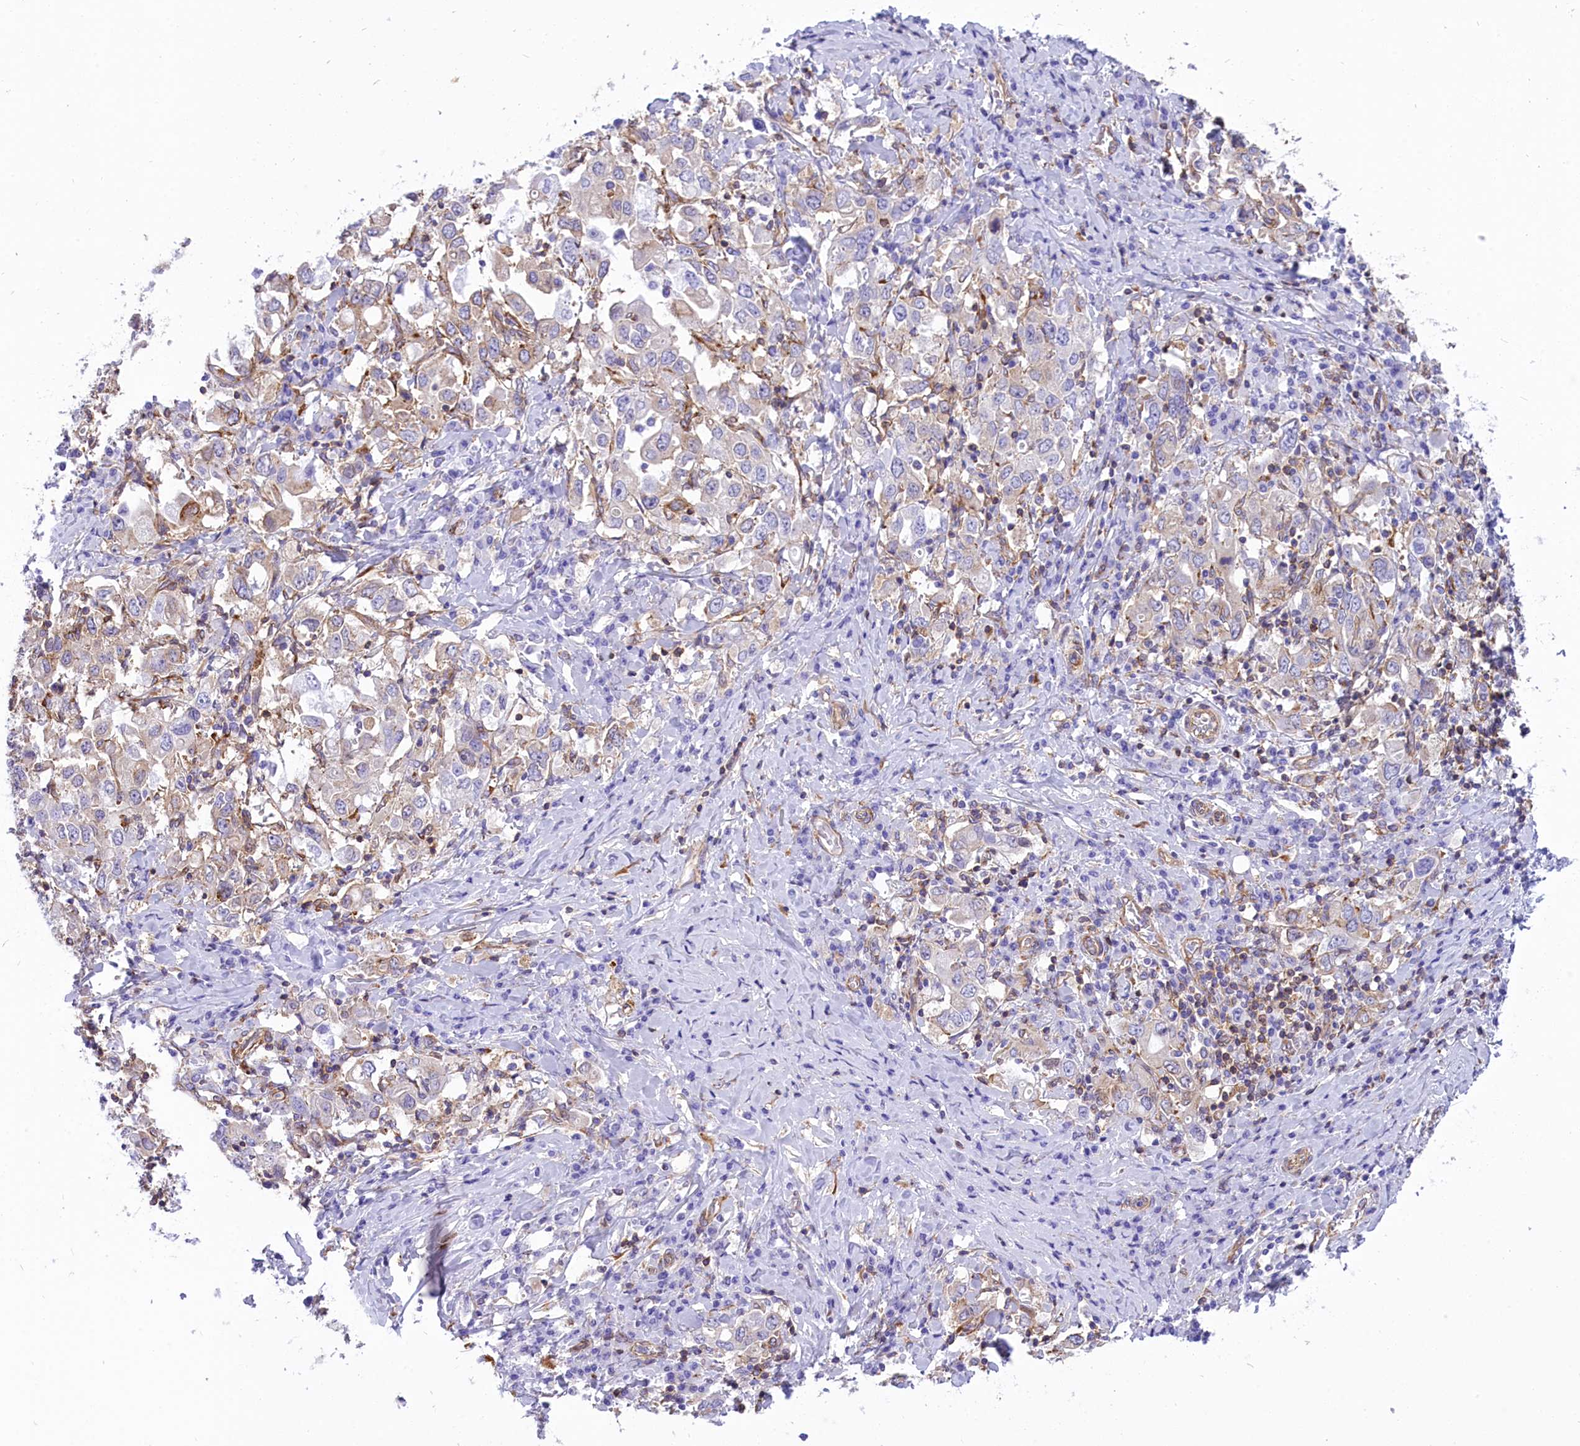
{"staining": {"intensity": "weak", "quantity": "25%-75%", "location": "cytoplasmic/membranous"}, "tissue": "stomach cancer", "cell_type": "Tumor cells", "image_type": "cancer", "snomed": [{"axis": "morphology", "description": "Adenocarcinoma, NOS"}, {"axis": "topography", "description": "Stomach, upper"}], "caption": "A brown stain labels weak cytoplasmic/membranous expression of a protein in adenocarcinoma (stomach) tumor cells.", "gene": "SEPTIN9", "patient": {"sex": "male", "age": 62}}